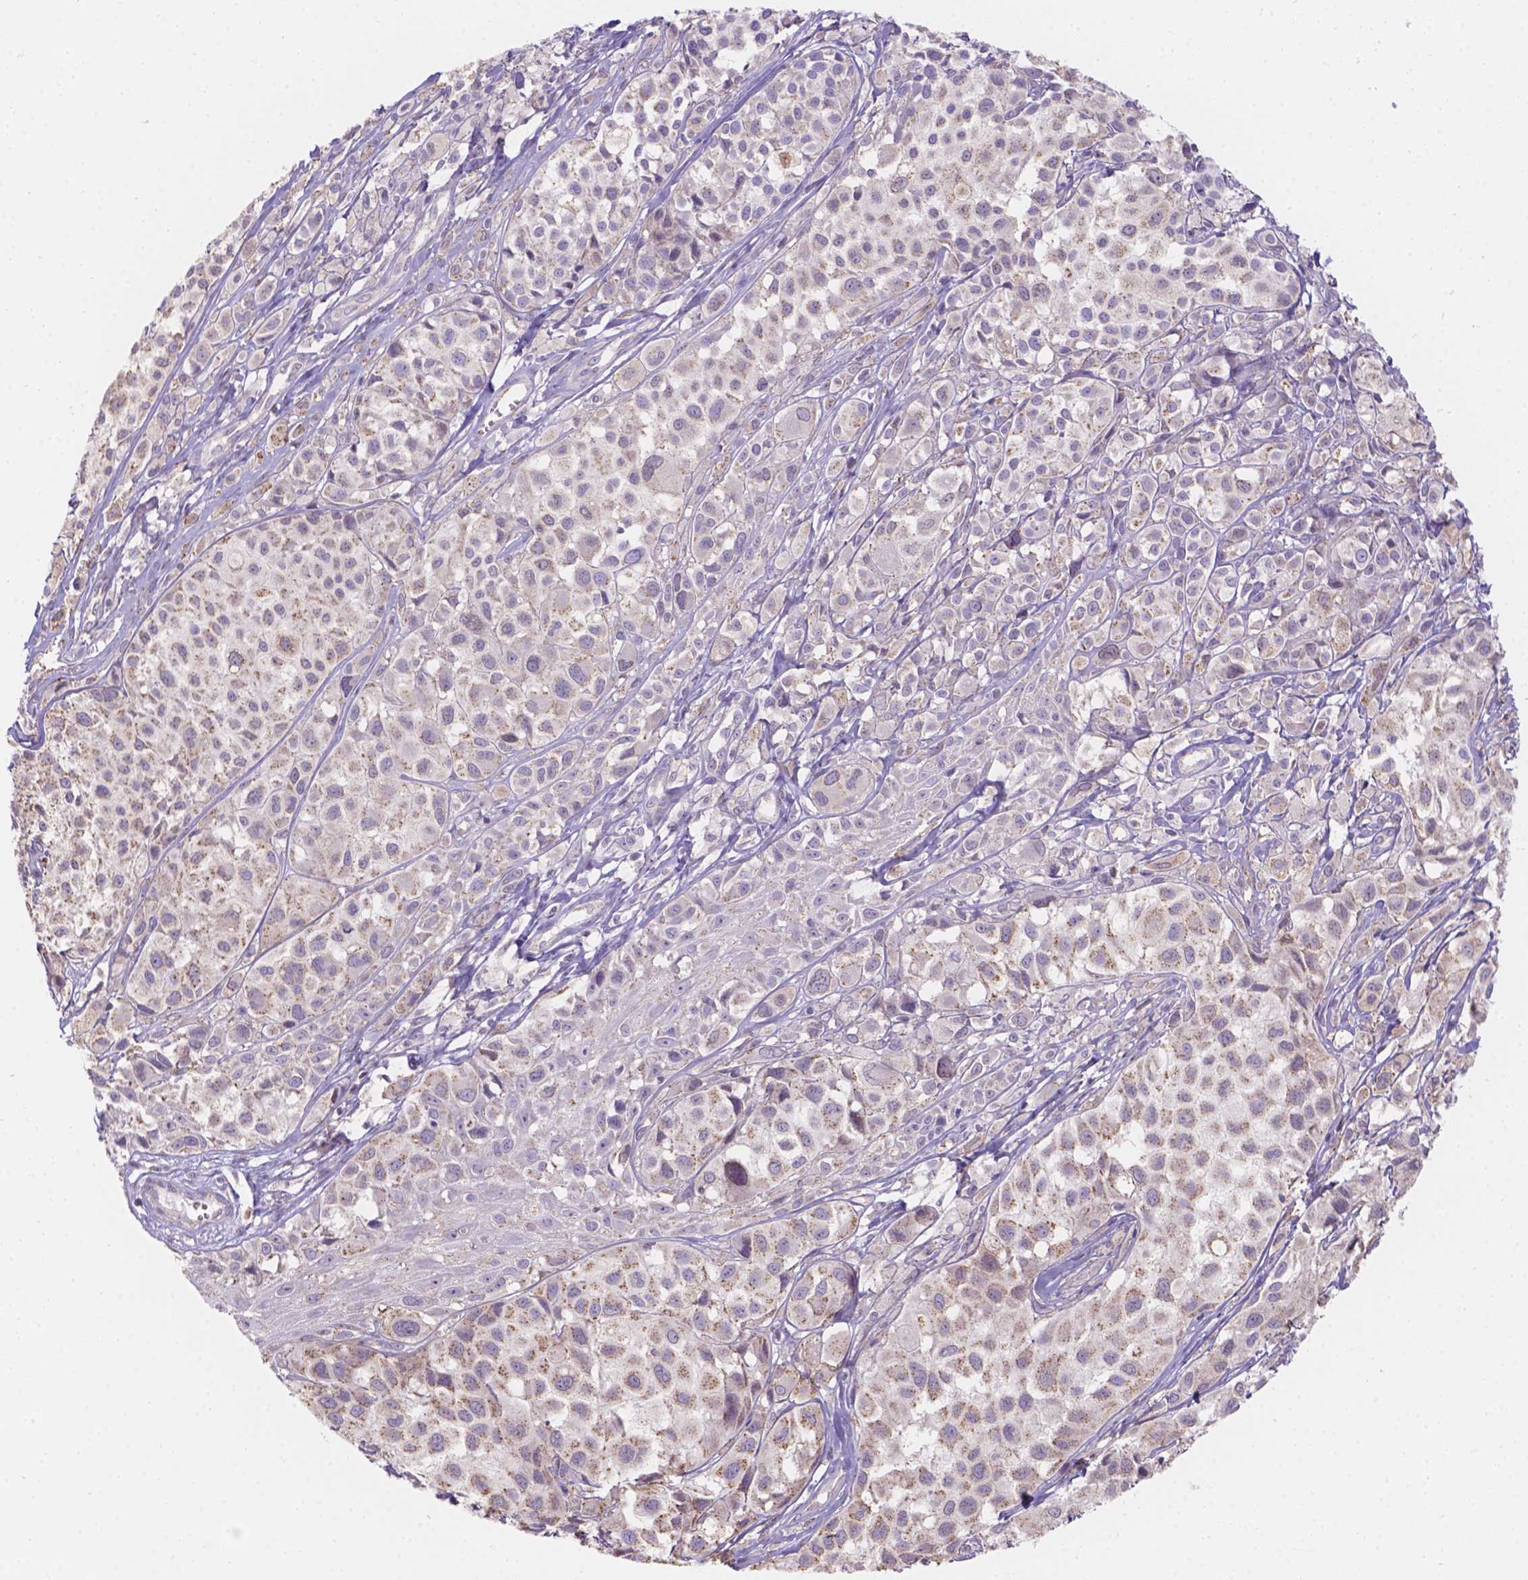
{"staining": {"intensity": "weak", "quantity": "25%-75%", "location": "cytoplasmic/membranous"}, "tissue": "melanoma", "cell_type": "Tumor cells", "image_type": "cancer", "snomed": [{"axis": "morphology", "description": "Malignant melanoma, NOS"}, {"axis": "topography", "description": "Skin"}], "caption": "This is an image of immunohistochemistry (IHC) staining of malignant melanoma, which shows weak staining in the cytoplasmic/membranous of tumor cells.", "gene": "CD96", "patient": {"sex": "male", "age": 77}}